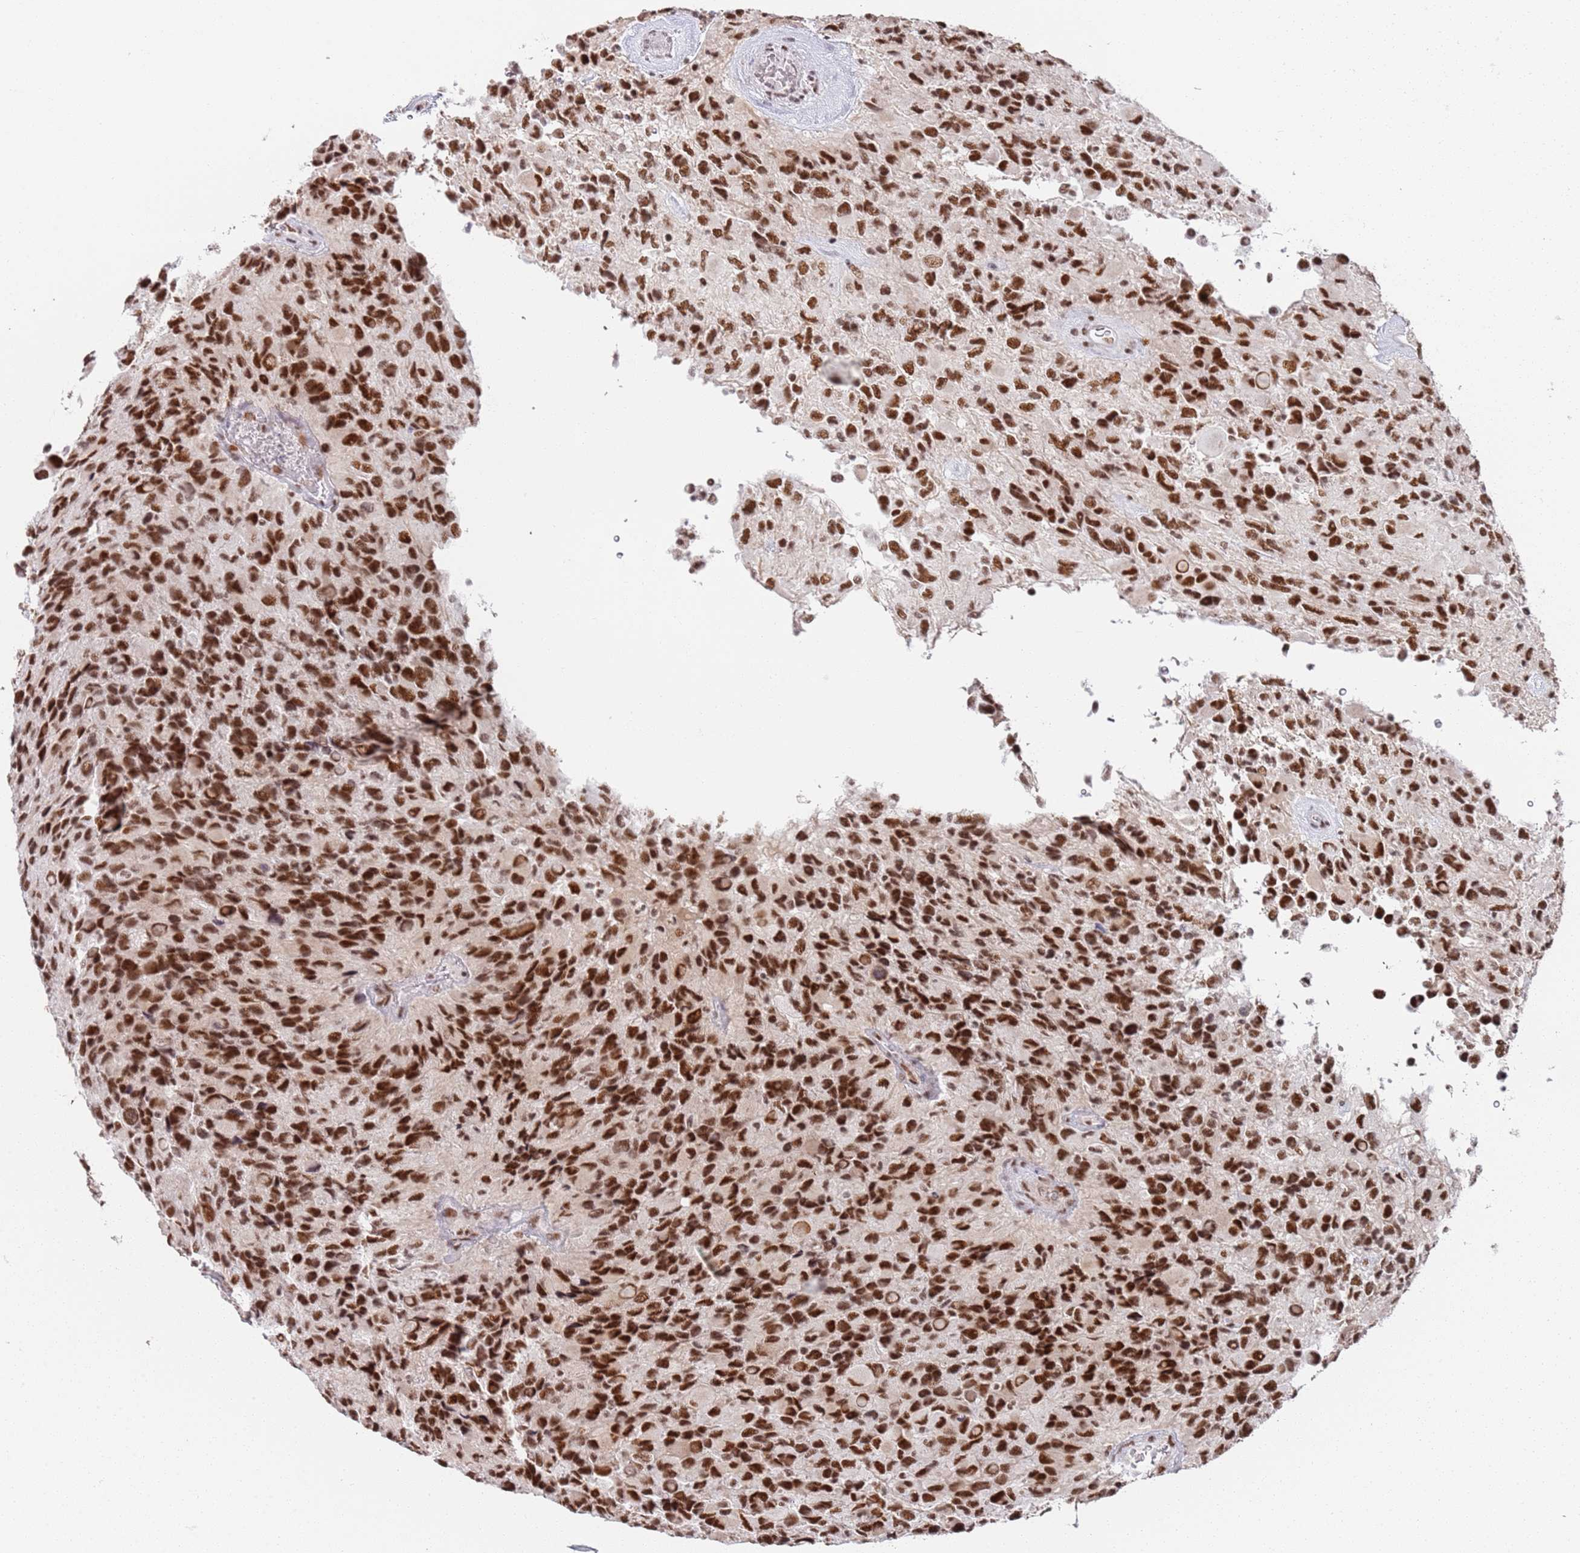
{"staining": {"intensity": "strong", "quantity": ">75%", "location": "nuclear"}, "tissue": "glioma", "cell_type": "Tumor cells", "image_type": "cancer", "snomed": [{"axis": "morphology", "description": "Glioma, malignant, High grade"}, {"axis": "topography", "description": "Brain"}], "caption": "IHC (DAB) staining of glioma reveals strong nuclear protein positivity in about >75% of tumor cells.", "gene": "AKAP8L", "patient": {"sex": "male", "age": 77}}